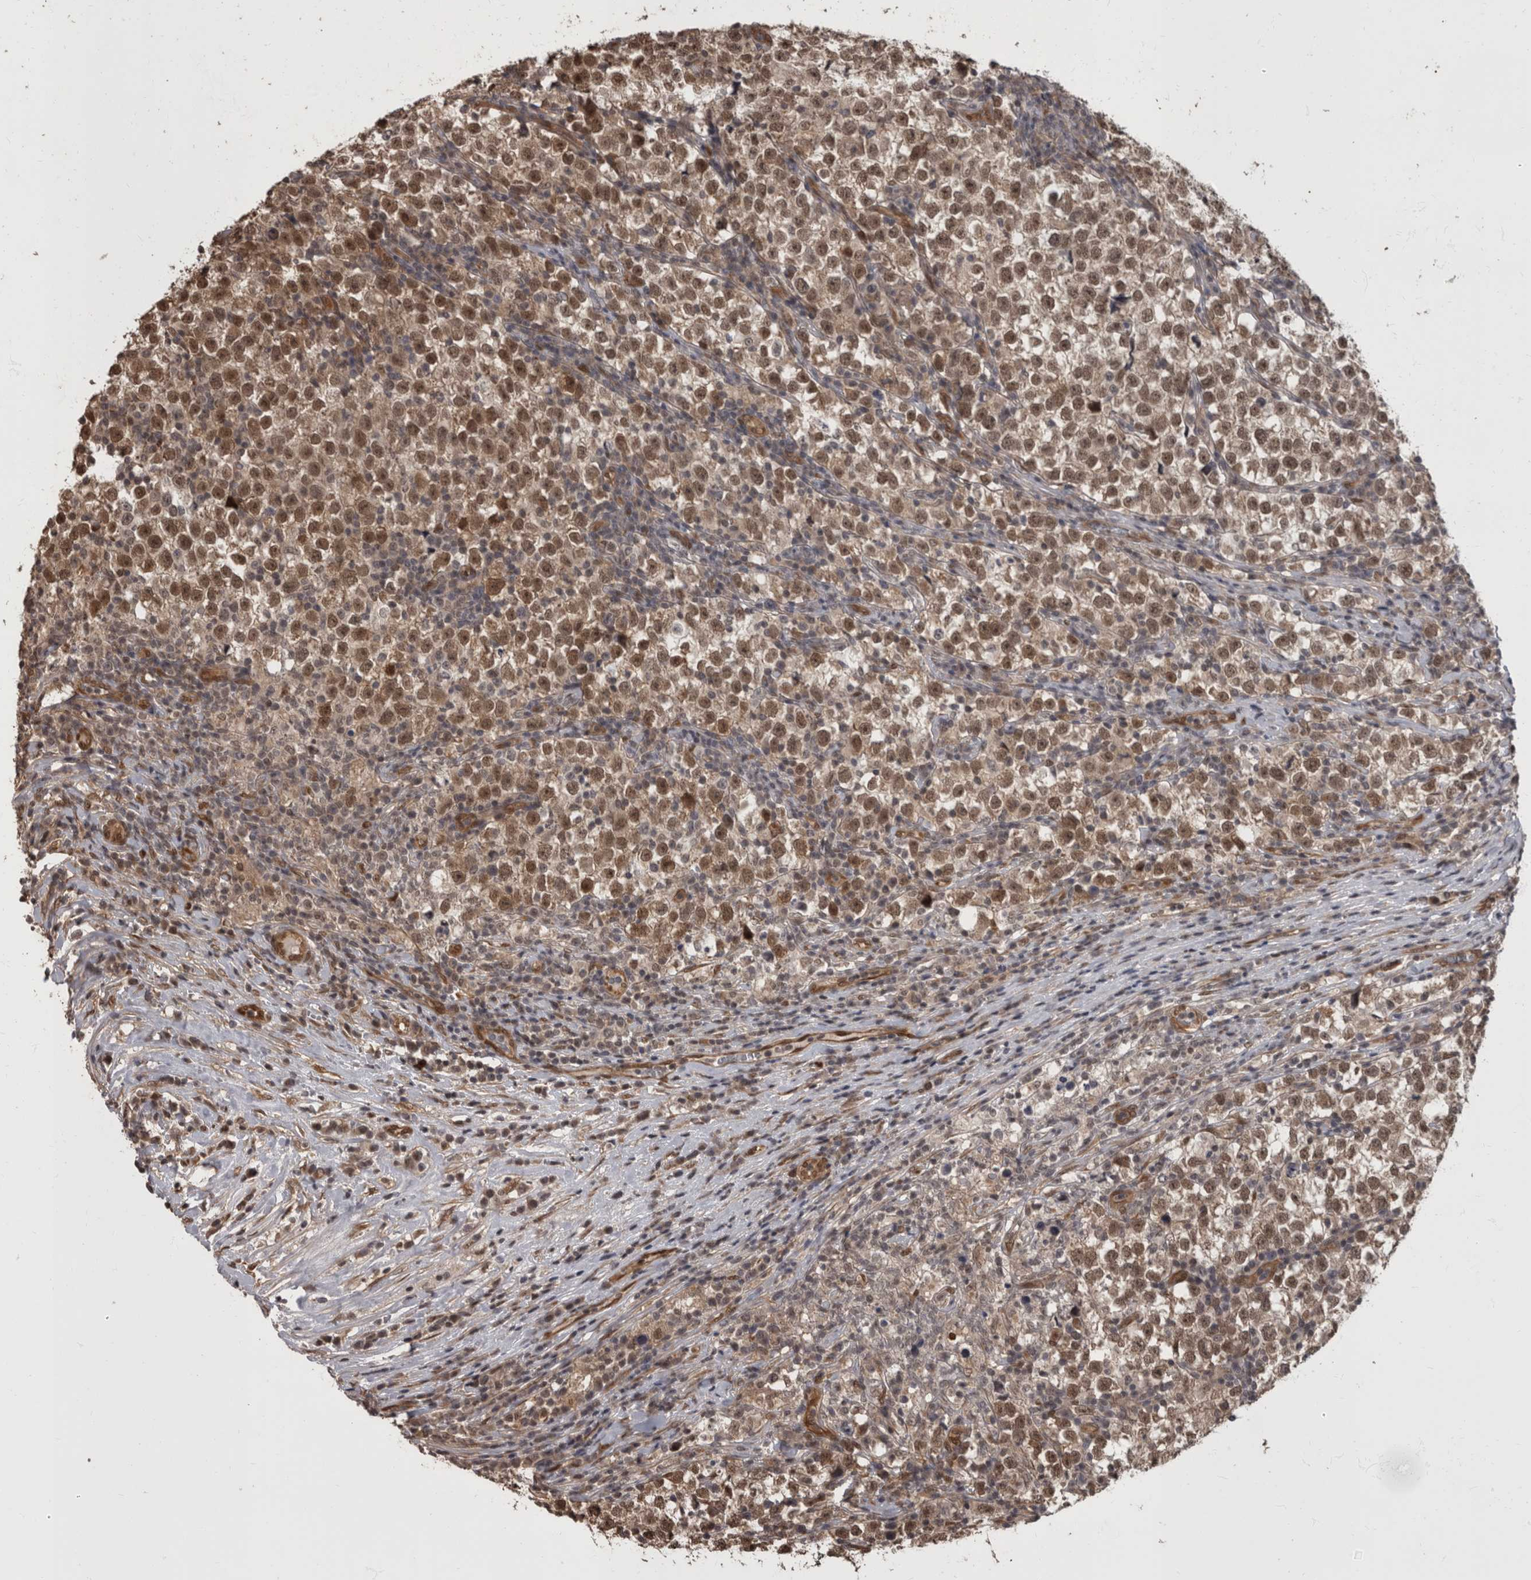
{"staining": {"intensity": "moderate", "quantity": ">75%", "location": "nuclear"}, "tissue": "testis cancer", "cell_type": "Tumor cells", "image_type": "cancer", "snomed": [{"axis": "morphology", "description": "Normal tissue, NOS"}, {"axis": "morphology", "description": "Seminoma, NOS"}, {"axis": "topography", "description": "Testis"}], "caption": "Tumor cells show moderate nuclear staining in about >75% of cells in seminoma (testis). (Stains: DAB in brown, nuclei in blue, Microscopy: brightfield microscopy at high magnification).", "gene": "AKT3", "patient": {"sex": "male", "age": 43}}